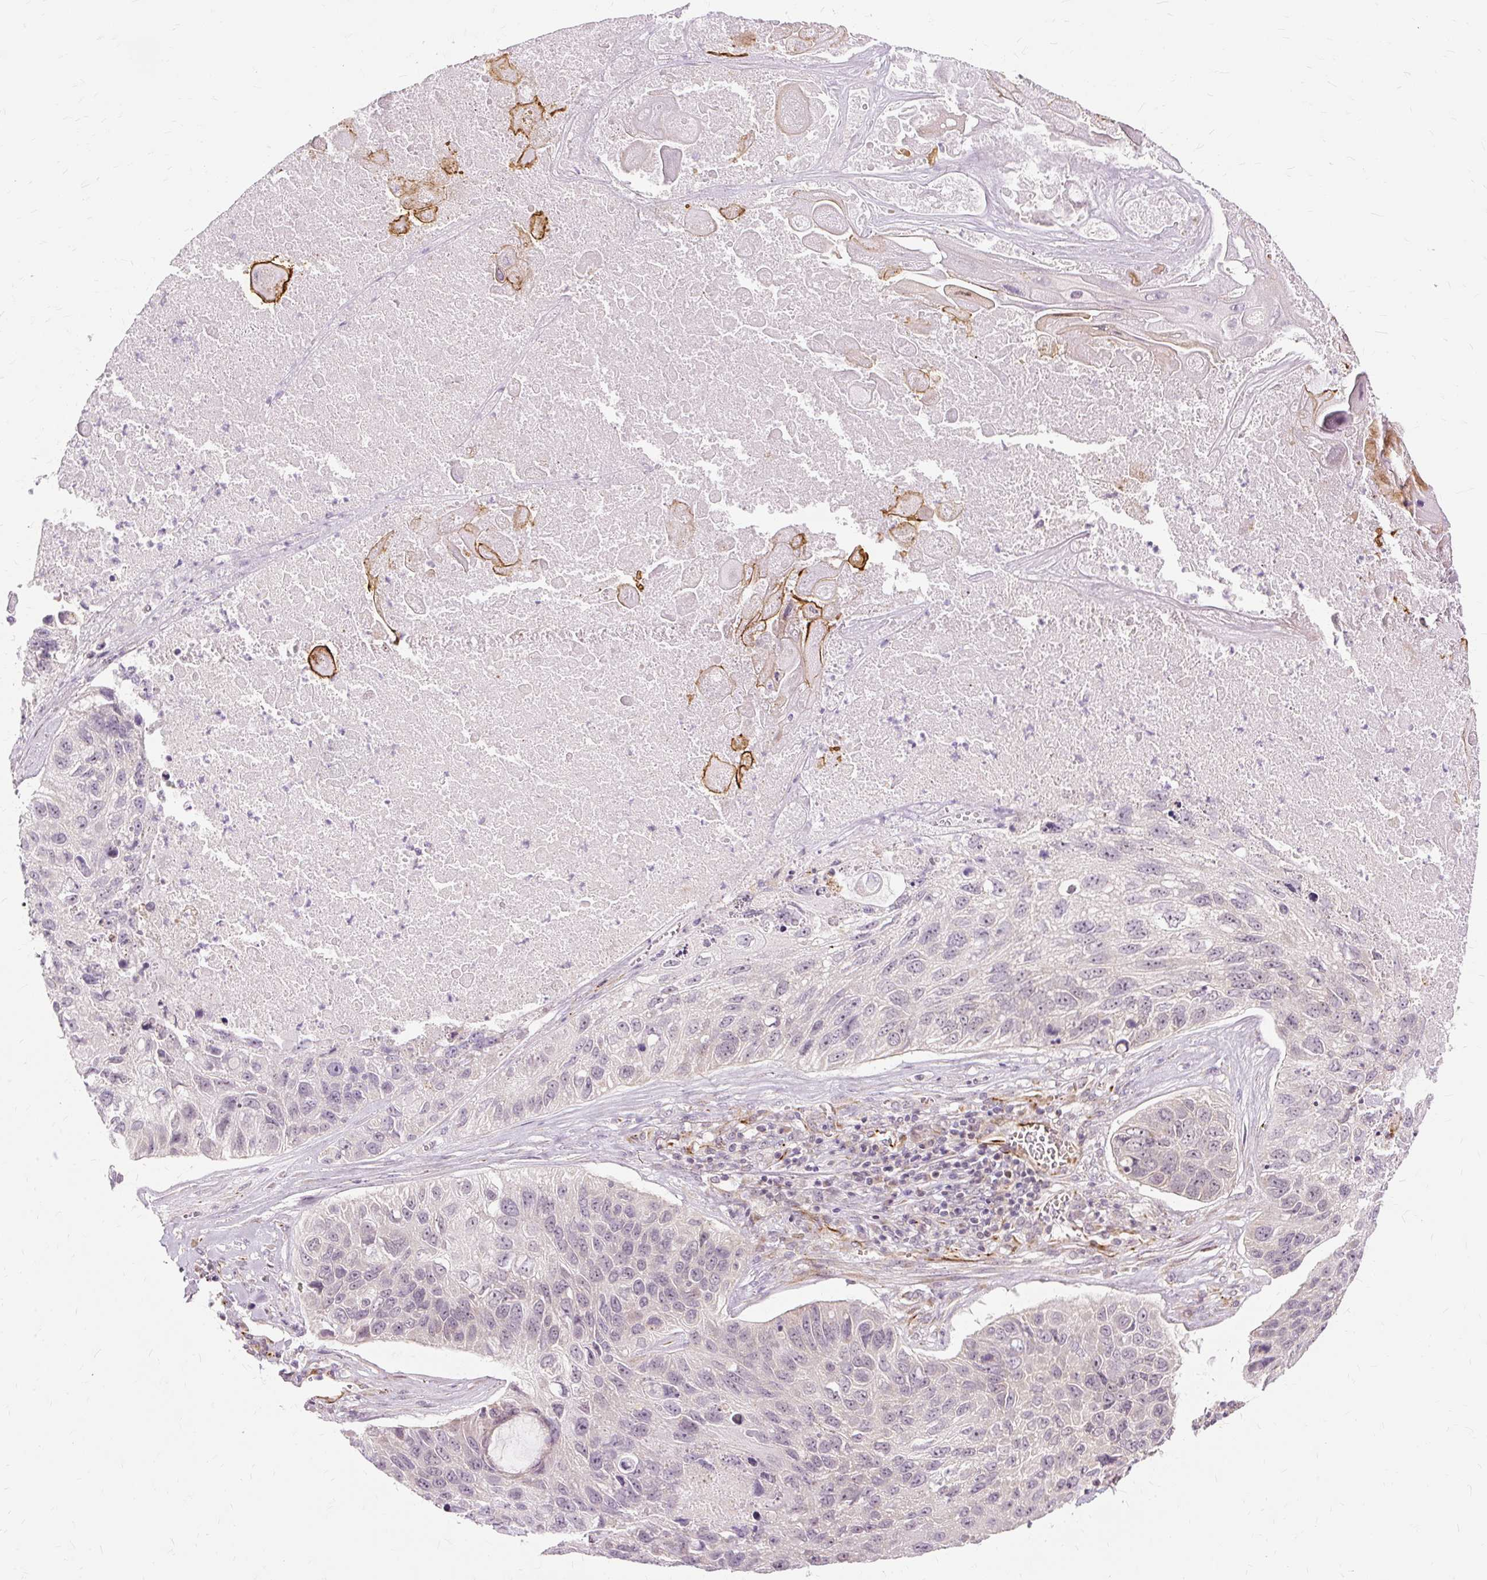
{"staining": {"intensity": "weak", "quantity": "<25%", "location": "nuclear"}, "tissue": "lung cancer", "cell_type": "Tumor cells", "image_type": "cancer", "snomed": [{"axis": "morphology", "description": "Squamous cell carcinoma, NOS"}, {"axis": "topography", "description": "Lung"}], "caption": "Immunohistochemistry (IHC) of lung cancer reveals no expression in tumor cells.", "gene": "MMACHC", "patient": {"sex": "male", "age": 61}}